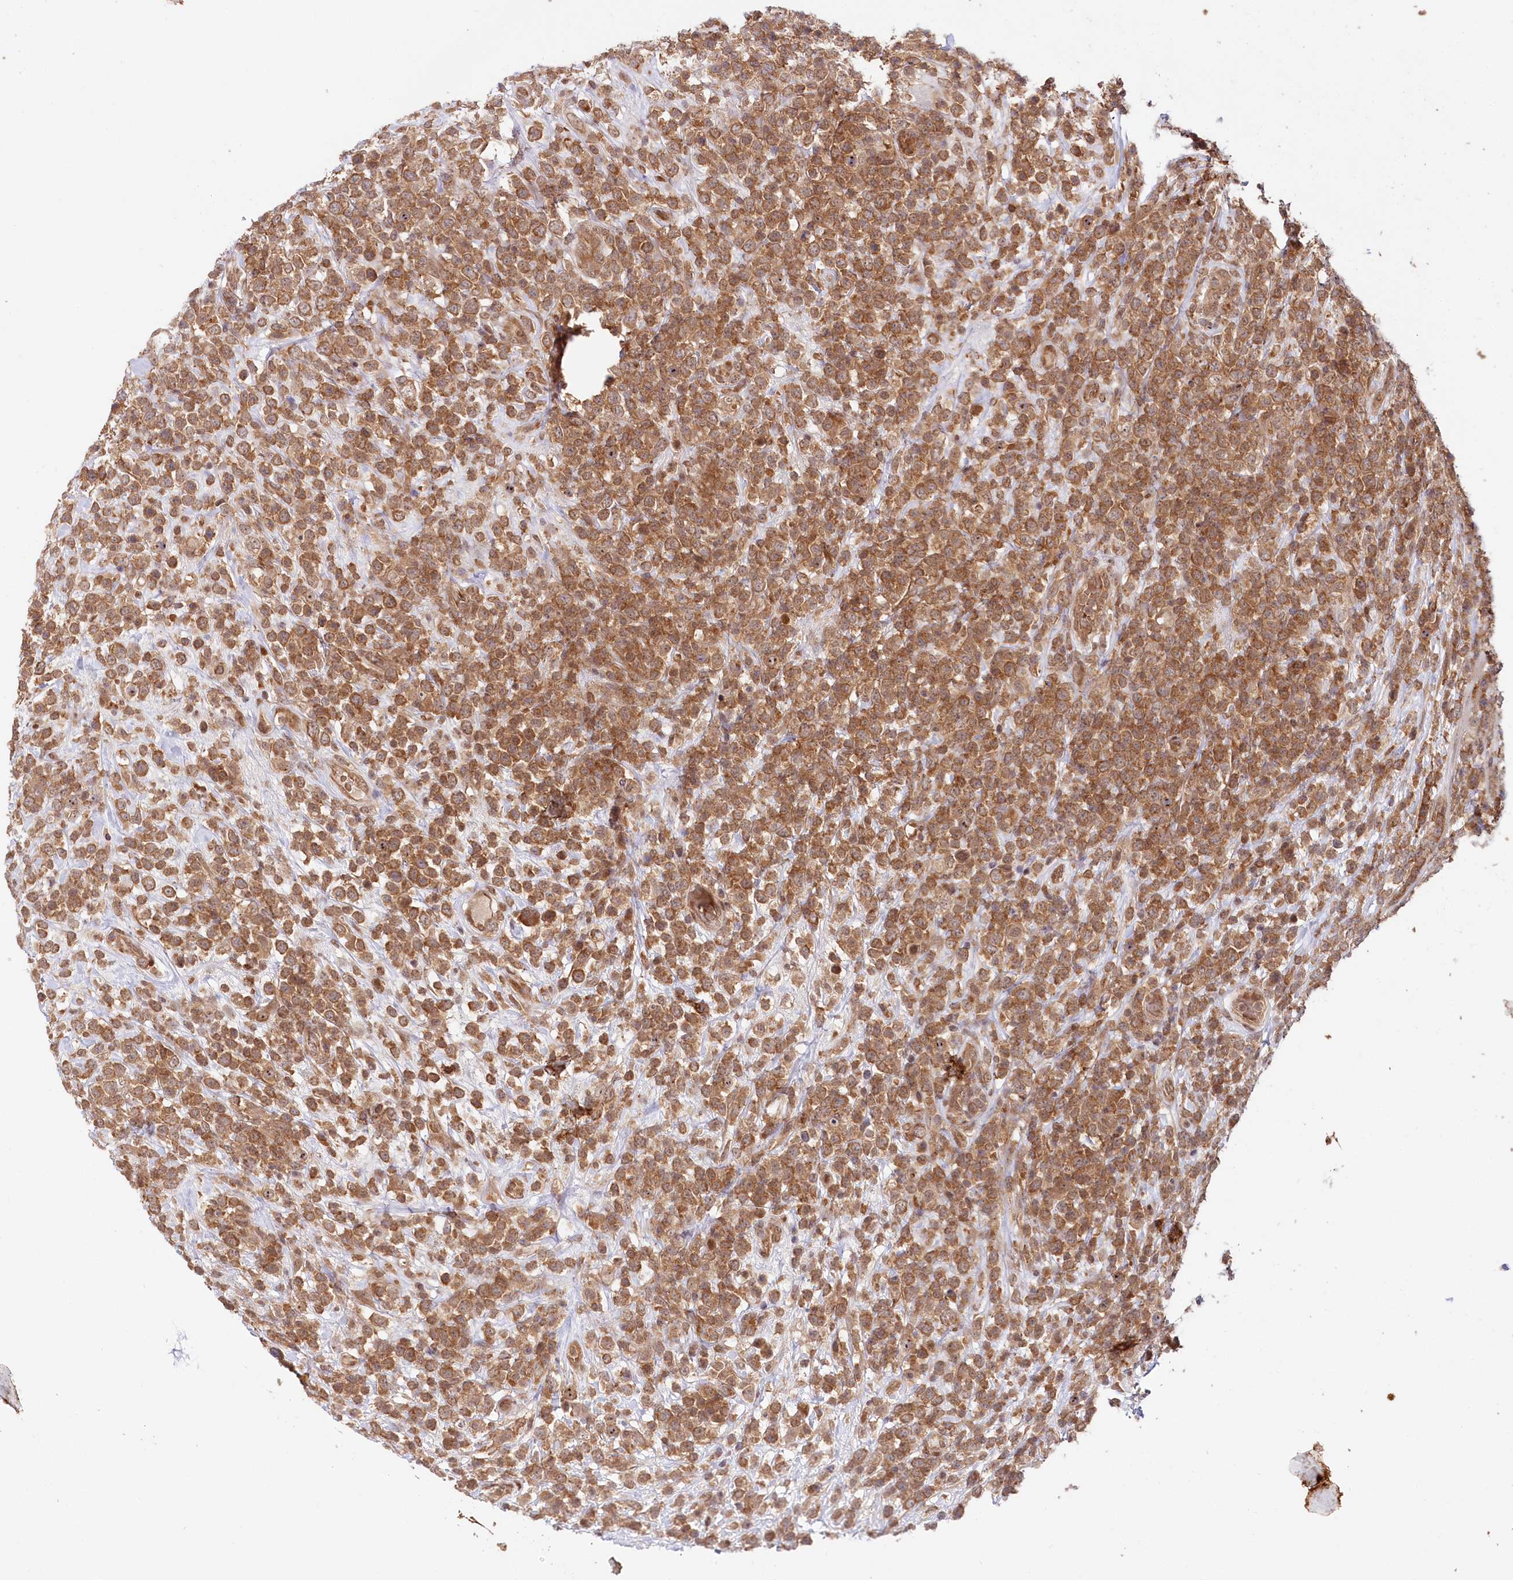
{"staining": {"intensity": "moderate", "quantity": ">75%", "location": "cytoplasmic/membranous"}, "tissue": "lymphoma", "cell_type": "Tumor cells", "image_type": "cancer", "snomed": [{"axis": "morphology", "description": "Malignant lymphoma, non-Hodgkin's type, High grade"}, {"axis": "topography", "description": "Colon"}], "caption": "Lymphoma stained with immunohistochemistry shows moderate cytoplasmic/membranous positivity in approximately >75% of tumor cells.", "gene": "CCDC65", "patient": {"sex": "female", "age": 53}}